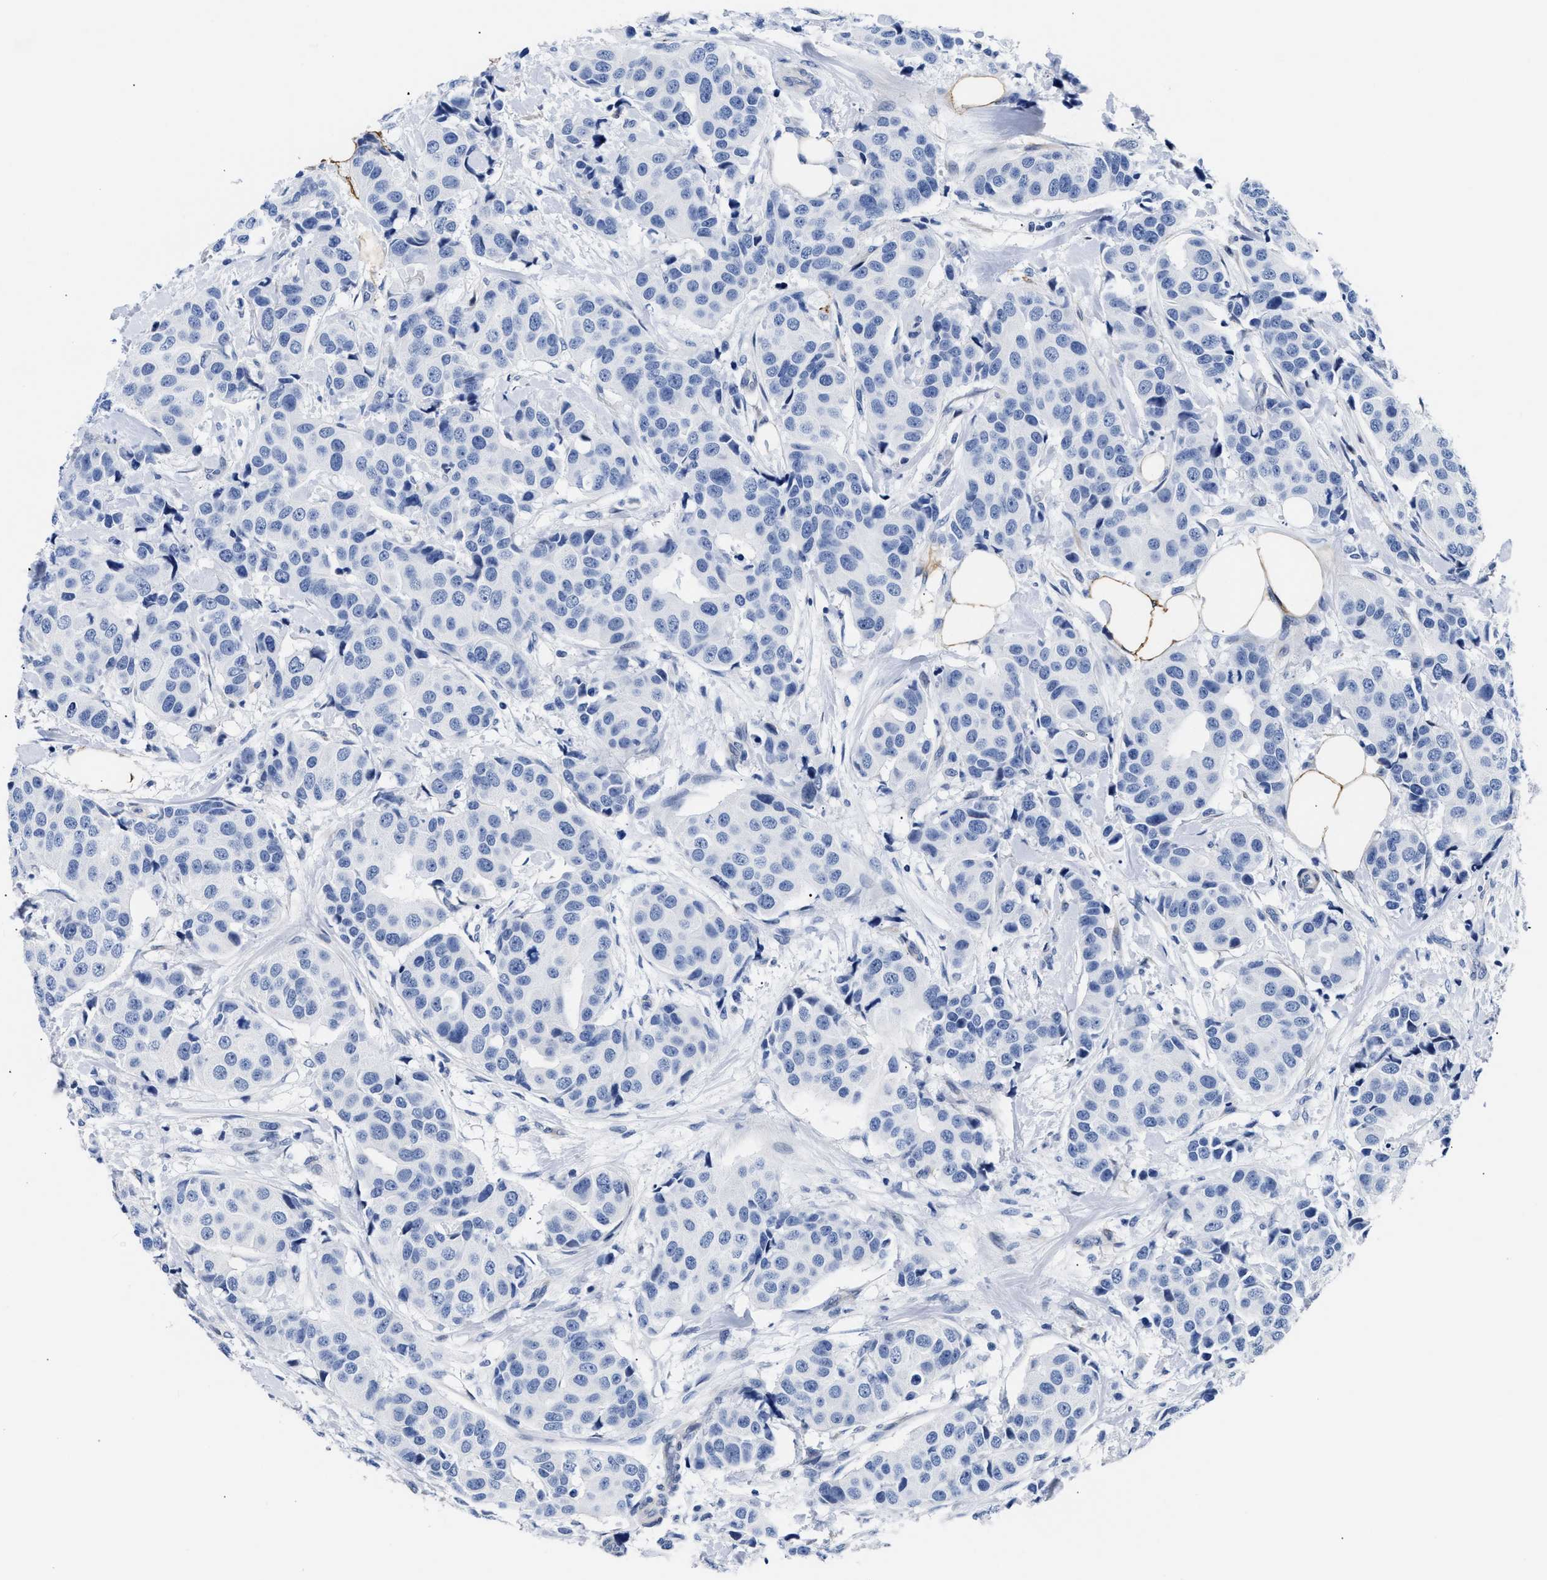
{"staining": {"intensity": "negative", "quantity": "none", "location": "none"}, "tissue": "breast cancer", "cell_type": "Tumor cells", "image_type": "cancer", "snomed": [{"axis": "morphology", "description": "Normal tissue, NOS"}, {"axis": "morphology", "description": "Duct carcinoma"}, {"axis": "topography", "description": "Breast"}], "caption": "IHC of human breast cancer (infiltrating ductal carcinoma) shows no staining in tumor cells.", "gene": "TRIM29", "patient": {"sex": "female", "age": 39}}